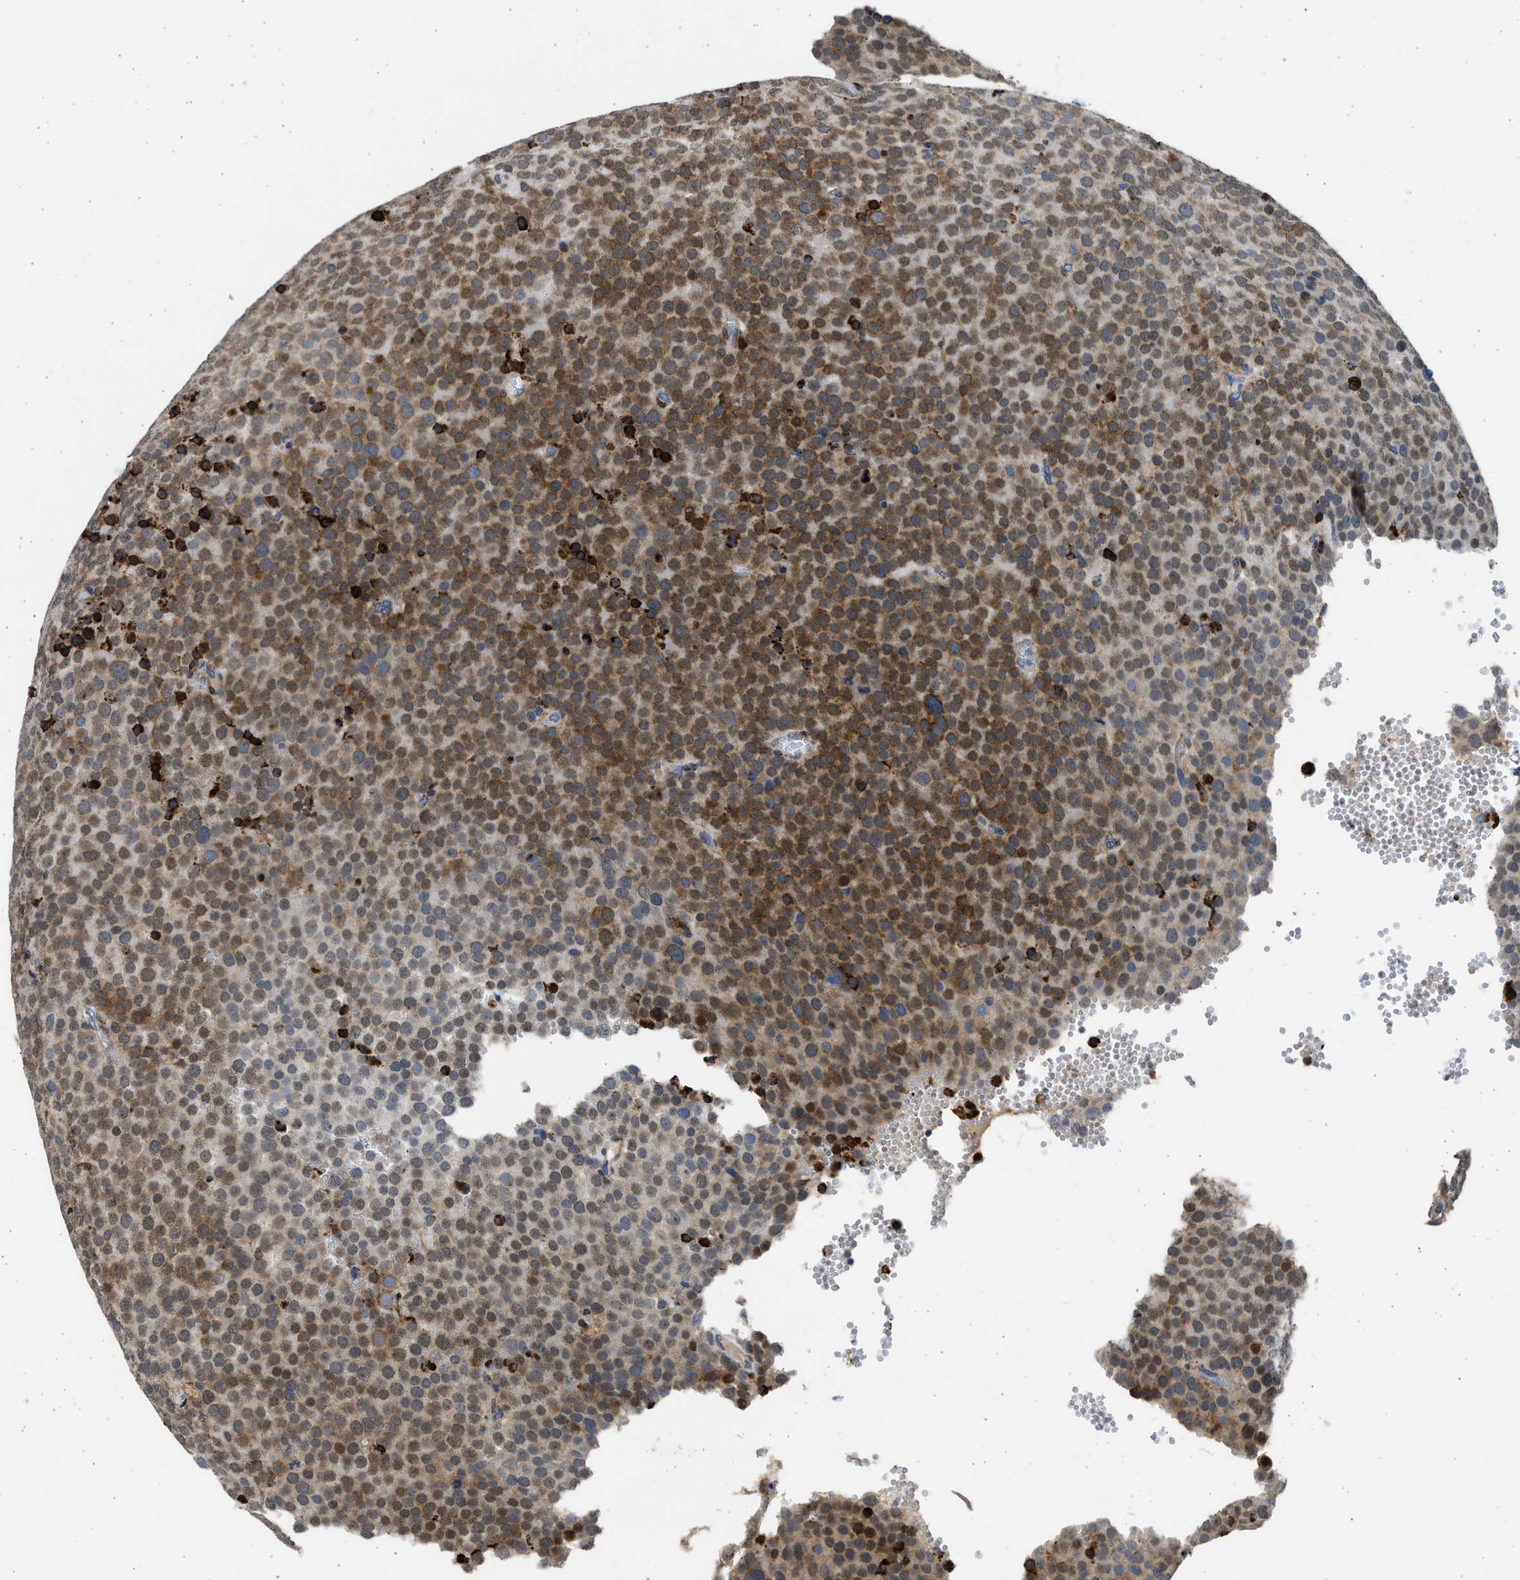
{"staining": {"intensity": "moderate", "quantity": ">75%", "location": "cytoplasmic/membranous"}, "tissue": "testis cancer", "cell_type": "Tumor cells", "image_type": "cancer", "snomed": [{"axis": "morphology", "description": "Normal tissue, NOS"}, {"axis": "morphology", "description": "Seminoma, NOS"}, {"axis": "topography", "description": "Testis"}], "caption": "Testis cancer (seminoma) tissue displays moderate cytoplasmic/membranous staining in about >75% of tumor cells, visualized by immunohistochemistry.", "gene": "PLD2", "patient": {"sex": "male", "age": 71}}